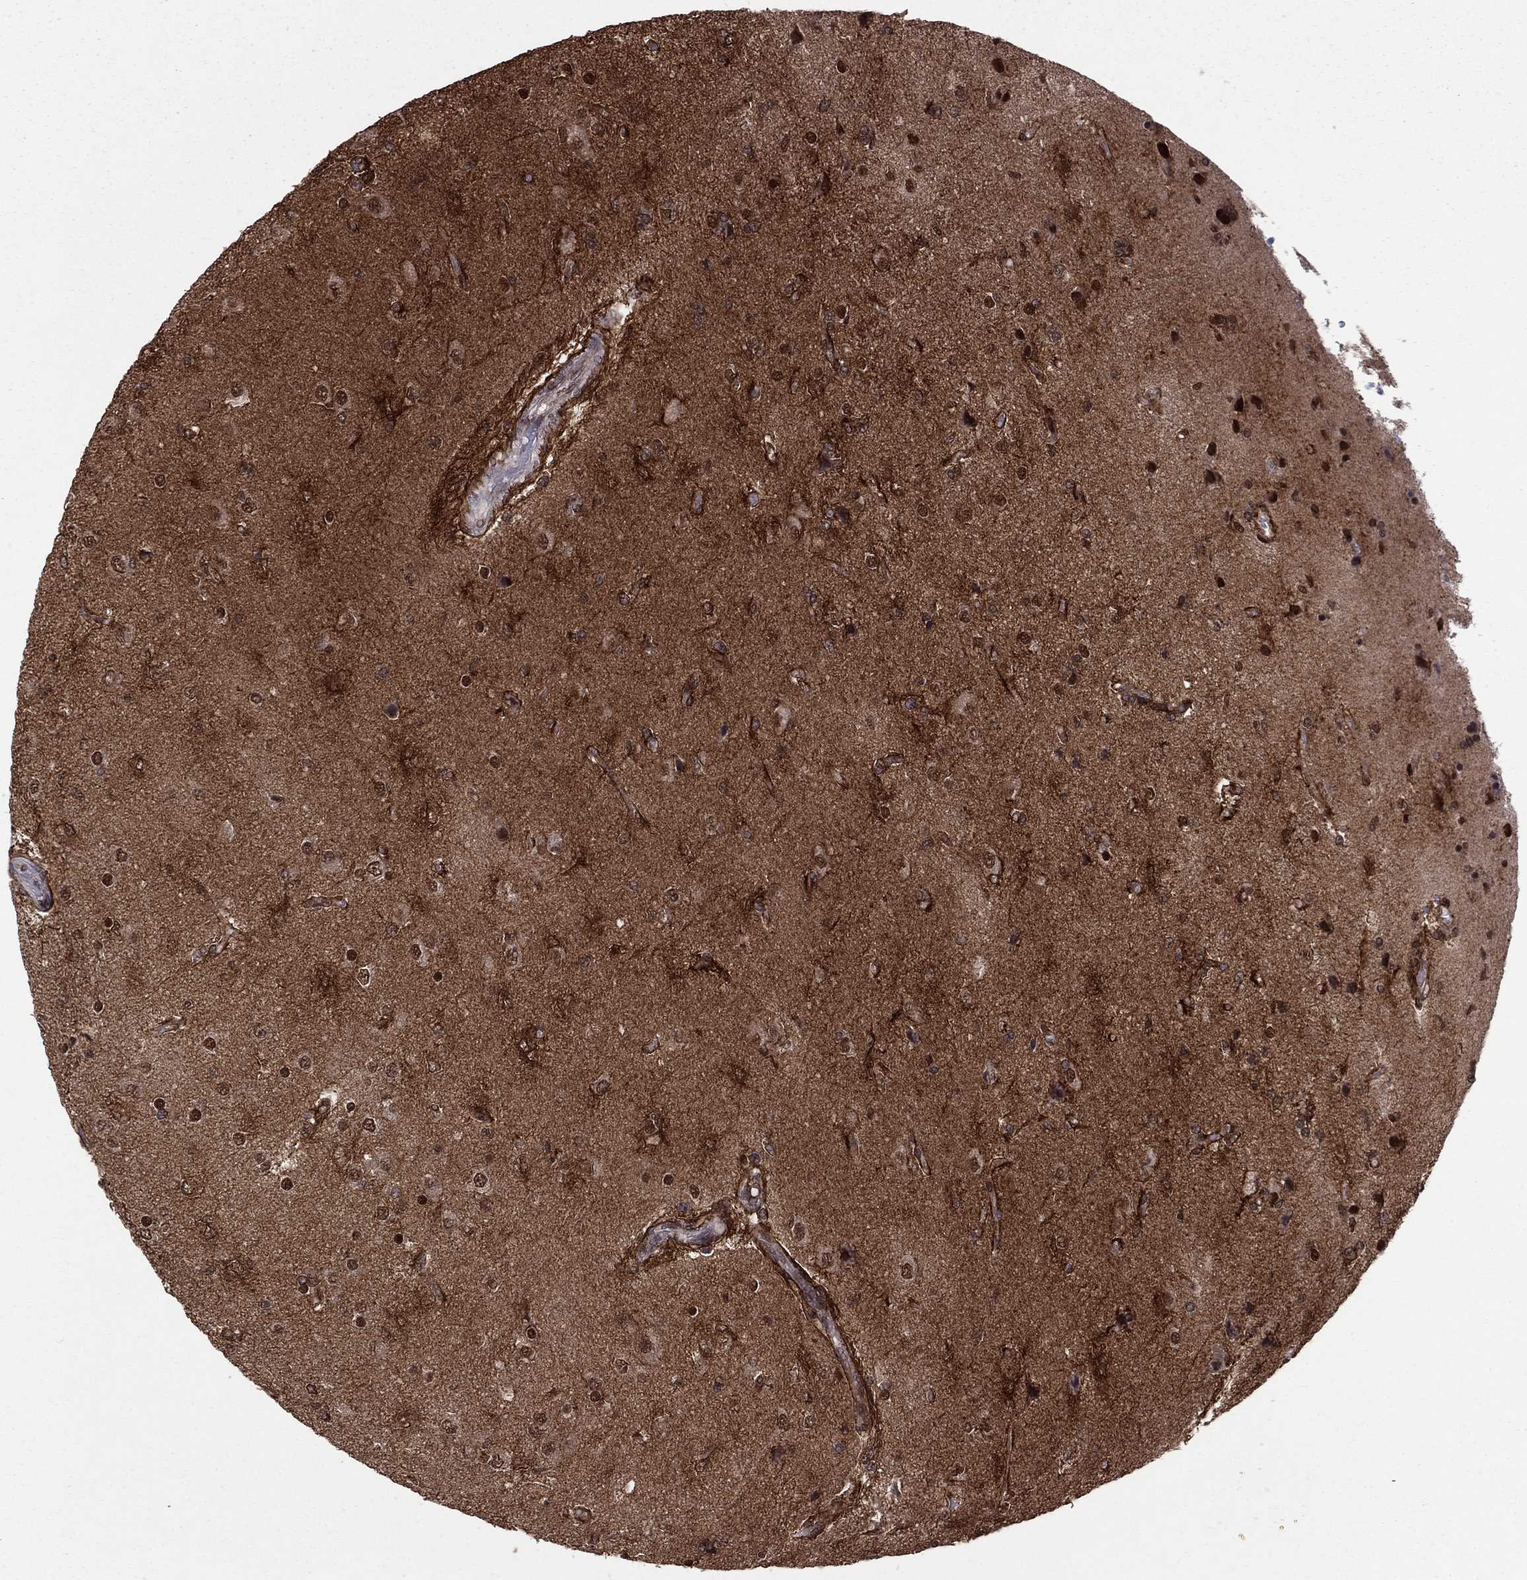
{"staining": {"intensity": "strong", "quantity": "<25%", "location": "nuclear"}, "tissue": "glioma", "cell_type": "Tumor cells", "image_type": "cancer", "snomed": [{"axis": "morphology", "description": "Glioma, malignant, High grade"}, {"axis": "topography", "description": "Brain"}], "caption": "A histopathology image of human malignant glioma (high-grade) stained for a protein demonstrates strong nuclear brown staining in tumor cells.", "gene": "SSX2IP", "patient": {"sex": "male", "age": 56}}